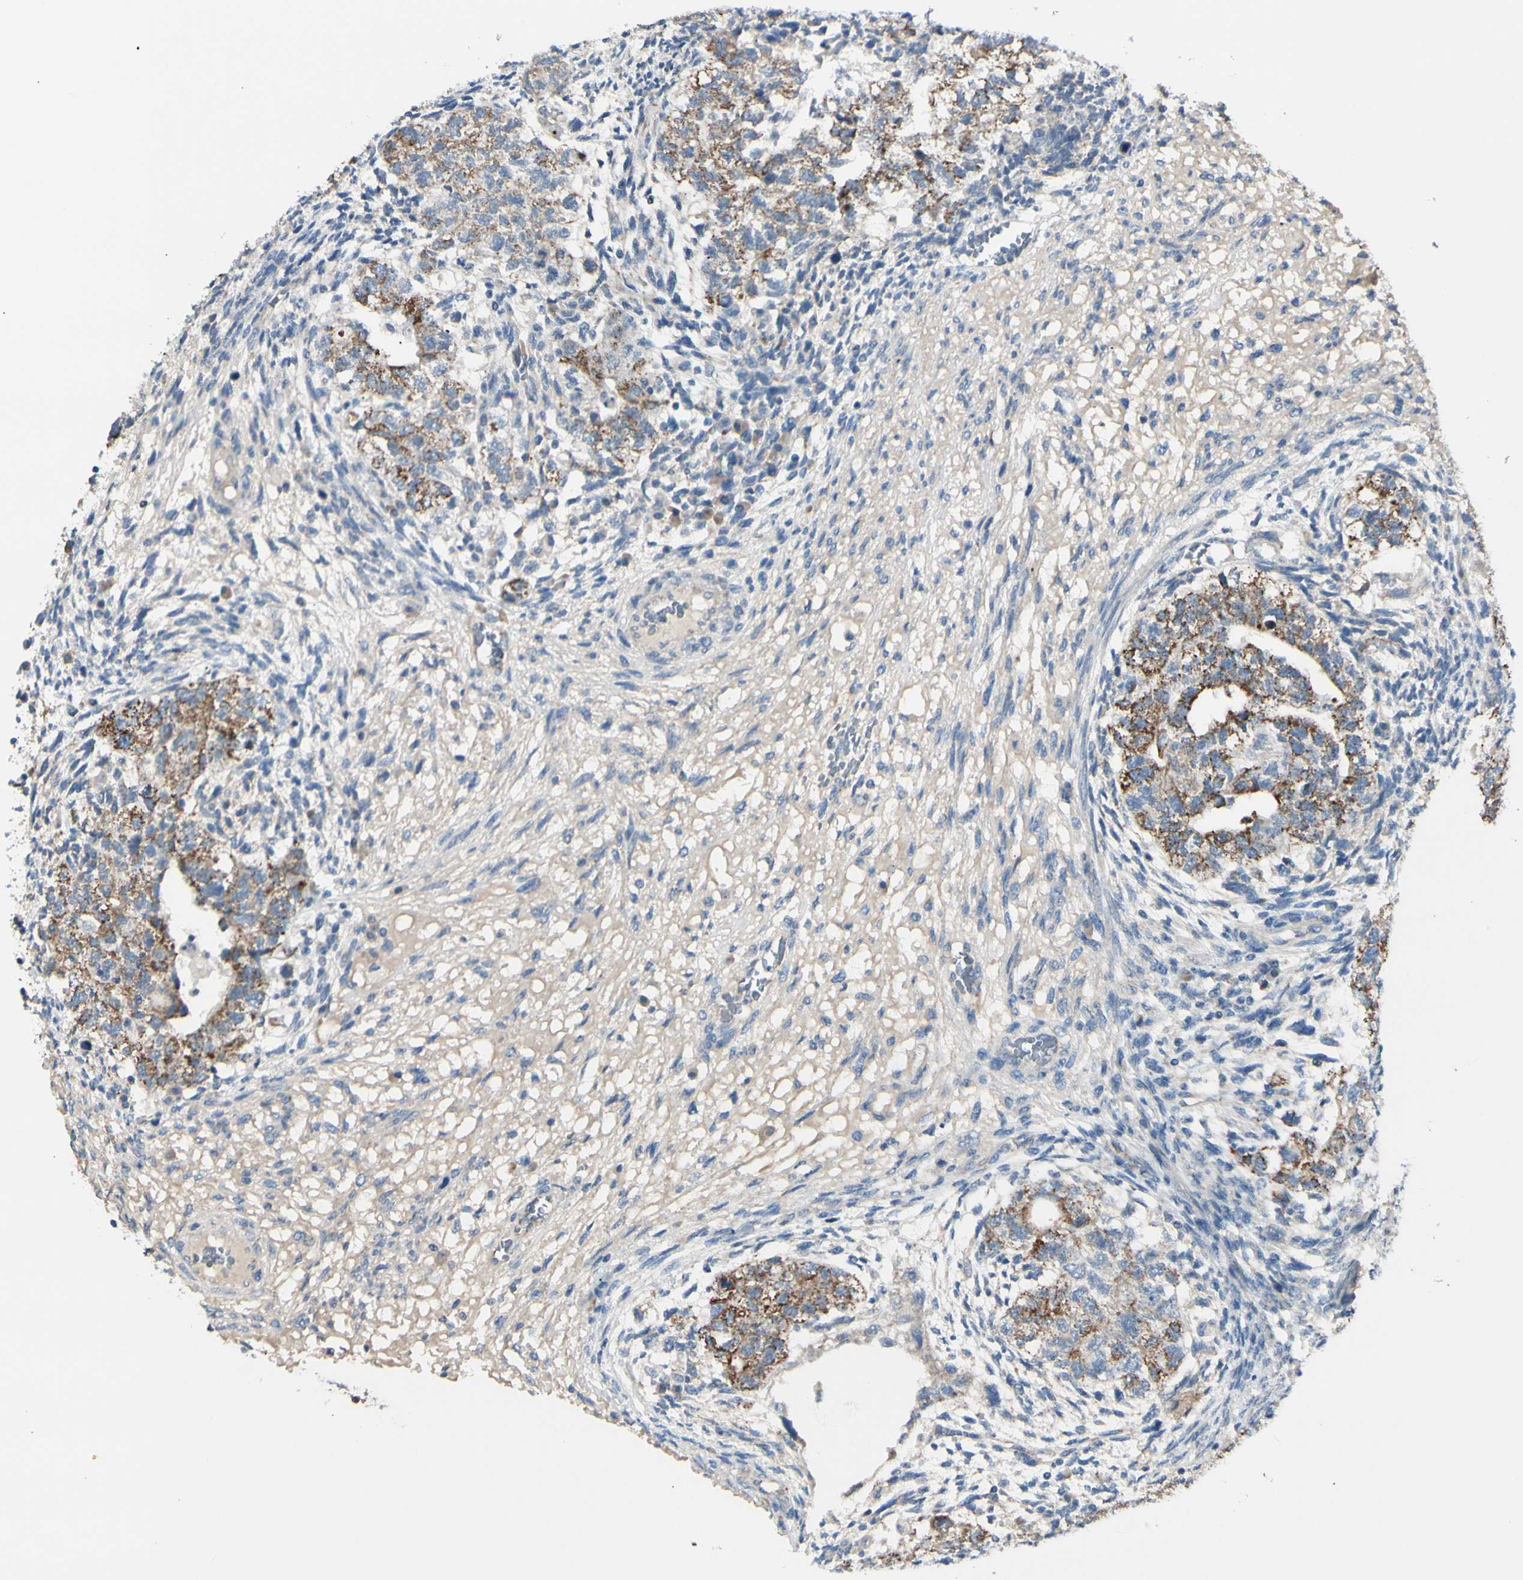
{"staining": {"intensity": "moderate", "quantity": ">75%", "location": "cytoplasmic/membranous"}, "tissue": "testis cancer", "cell_type": "Tumor cells", "image_type": "cancer", "snomed": [{"axis": "morphology", "description": "Normal tissue, NOS"}, {"axis": "morphology", "description": "Carcinoma, Embryonal, NOS"}, {"axis": "topography", "description": "Testis"}], "caption": "Moderate cytoplasmic/membranous expression is present in approximately >75% of tumor cells in testis cancer (embryonal carcinoma).", "gene": "EPHA3", "patient": {"sex": "male", "age": 36}}